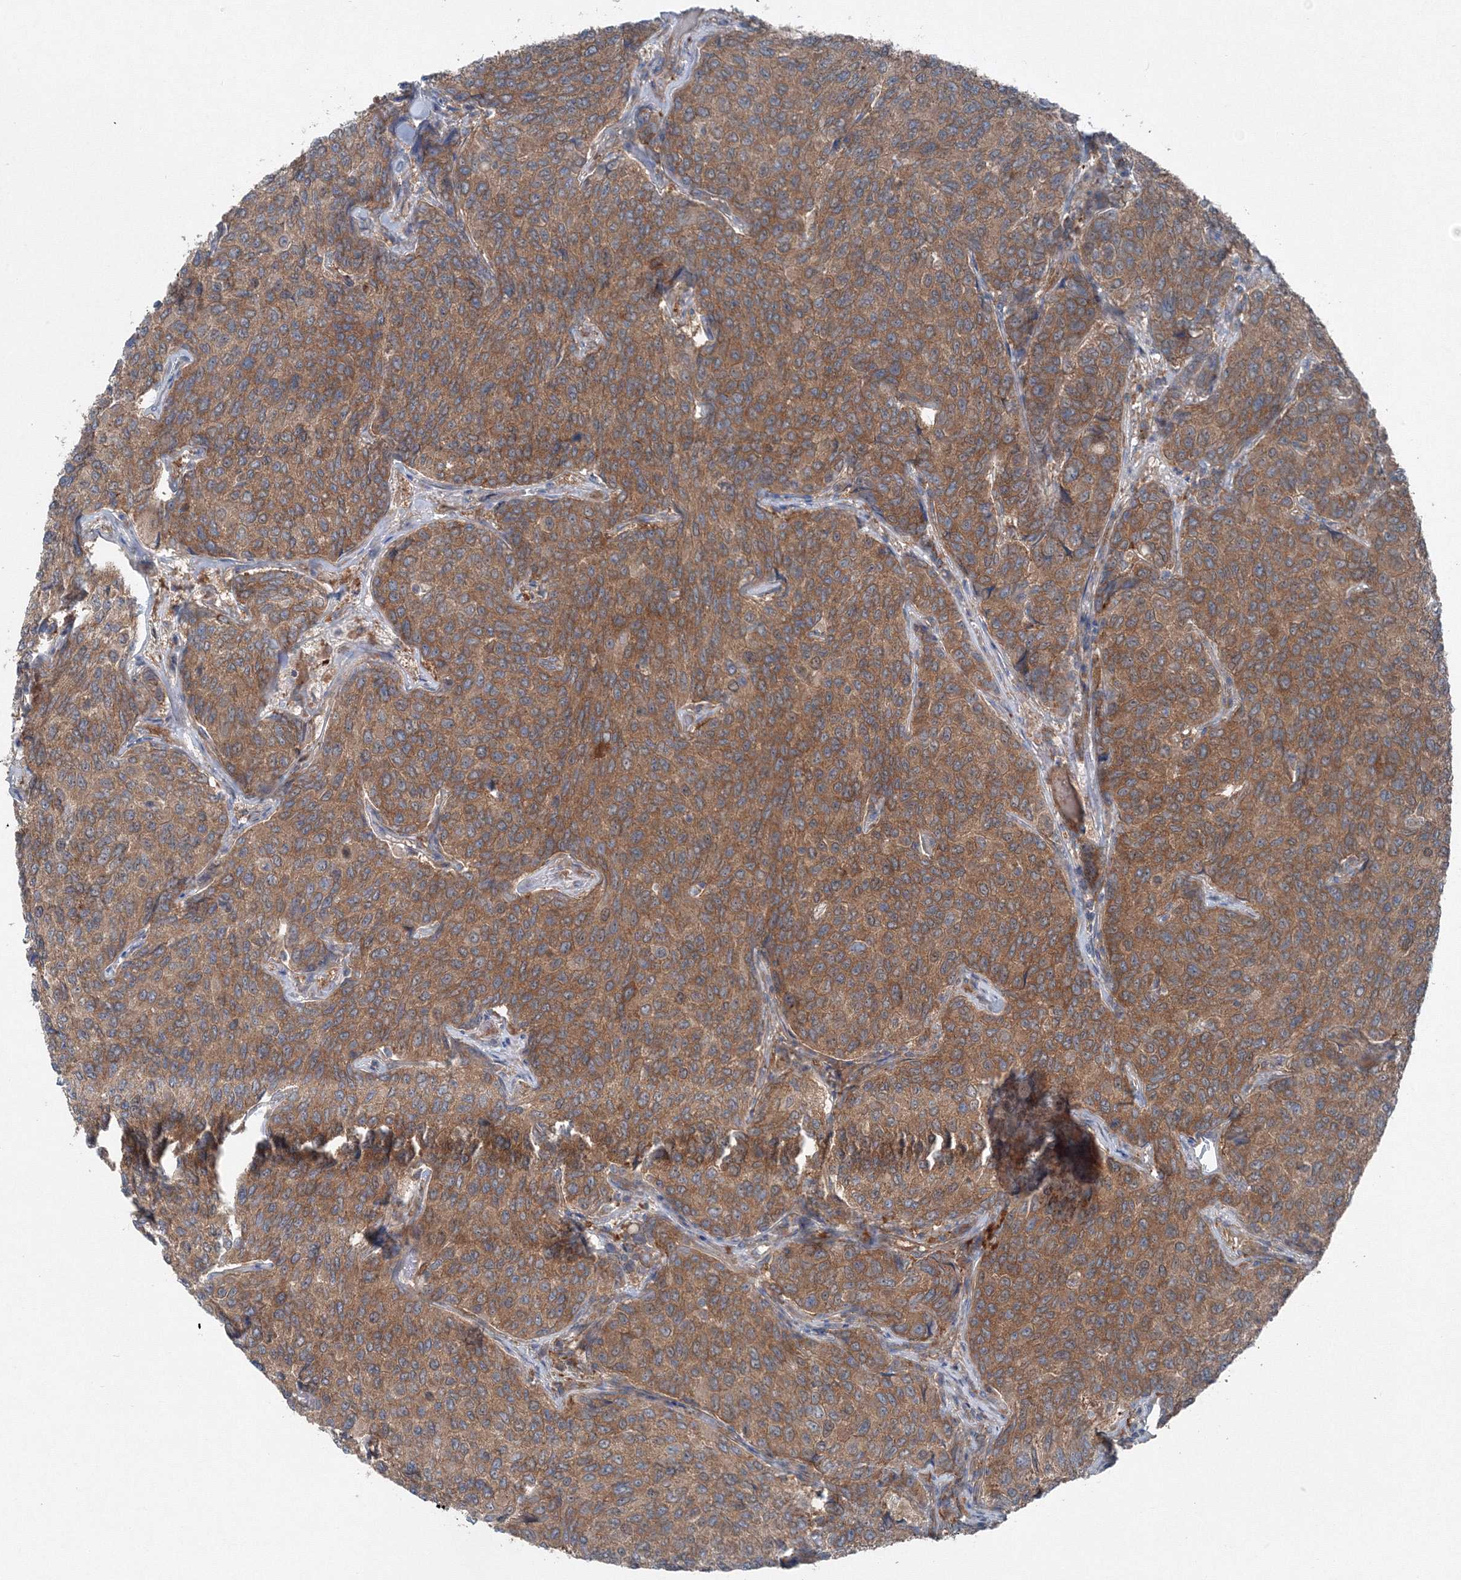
{"staining": {"intensity": "moderate", "quantity": ">75%", "location": "cytoplasmic/membranous"}, "tissue": "breast cancer", "cell_type": "Tumor cells", "image_type": "cancer", "snomed": [{"axis": "morphology", "description": "Duct carcinoma"}, {"axis": "topography", "description": "Breast"}], "caption": "IHC (DAB) staining of human breast cancer (invasive ductal carcinoma) displays moderate cytoplasmic/membranous protein staining in about >75% of tumor cells. Immunohistochemistry (ihc) stains the protein in brown and the nuclei are stained blue.", "gene": "TPRKB", "patient": {"sex": "female", "age": 55}}